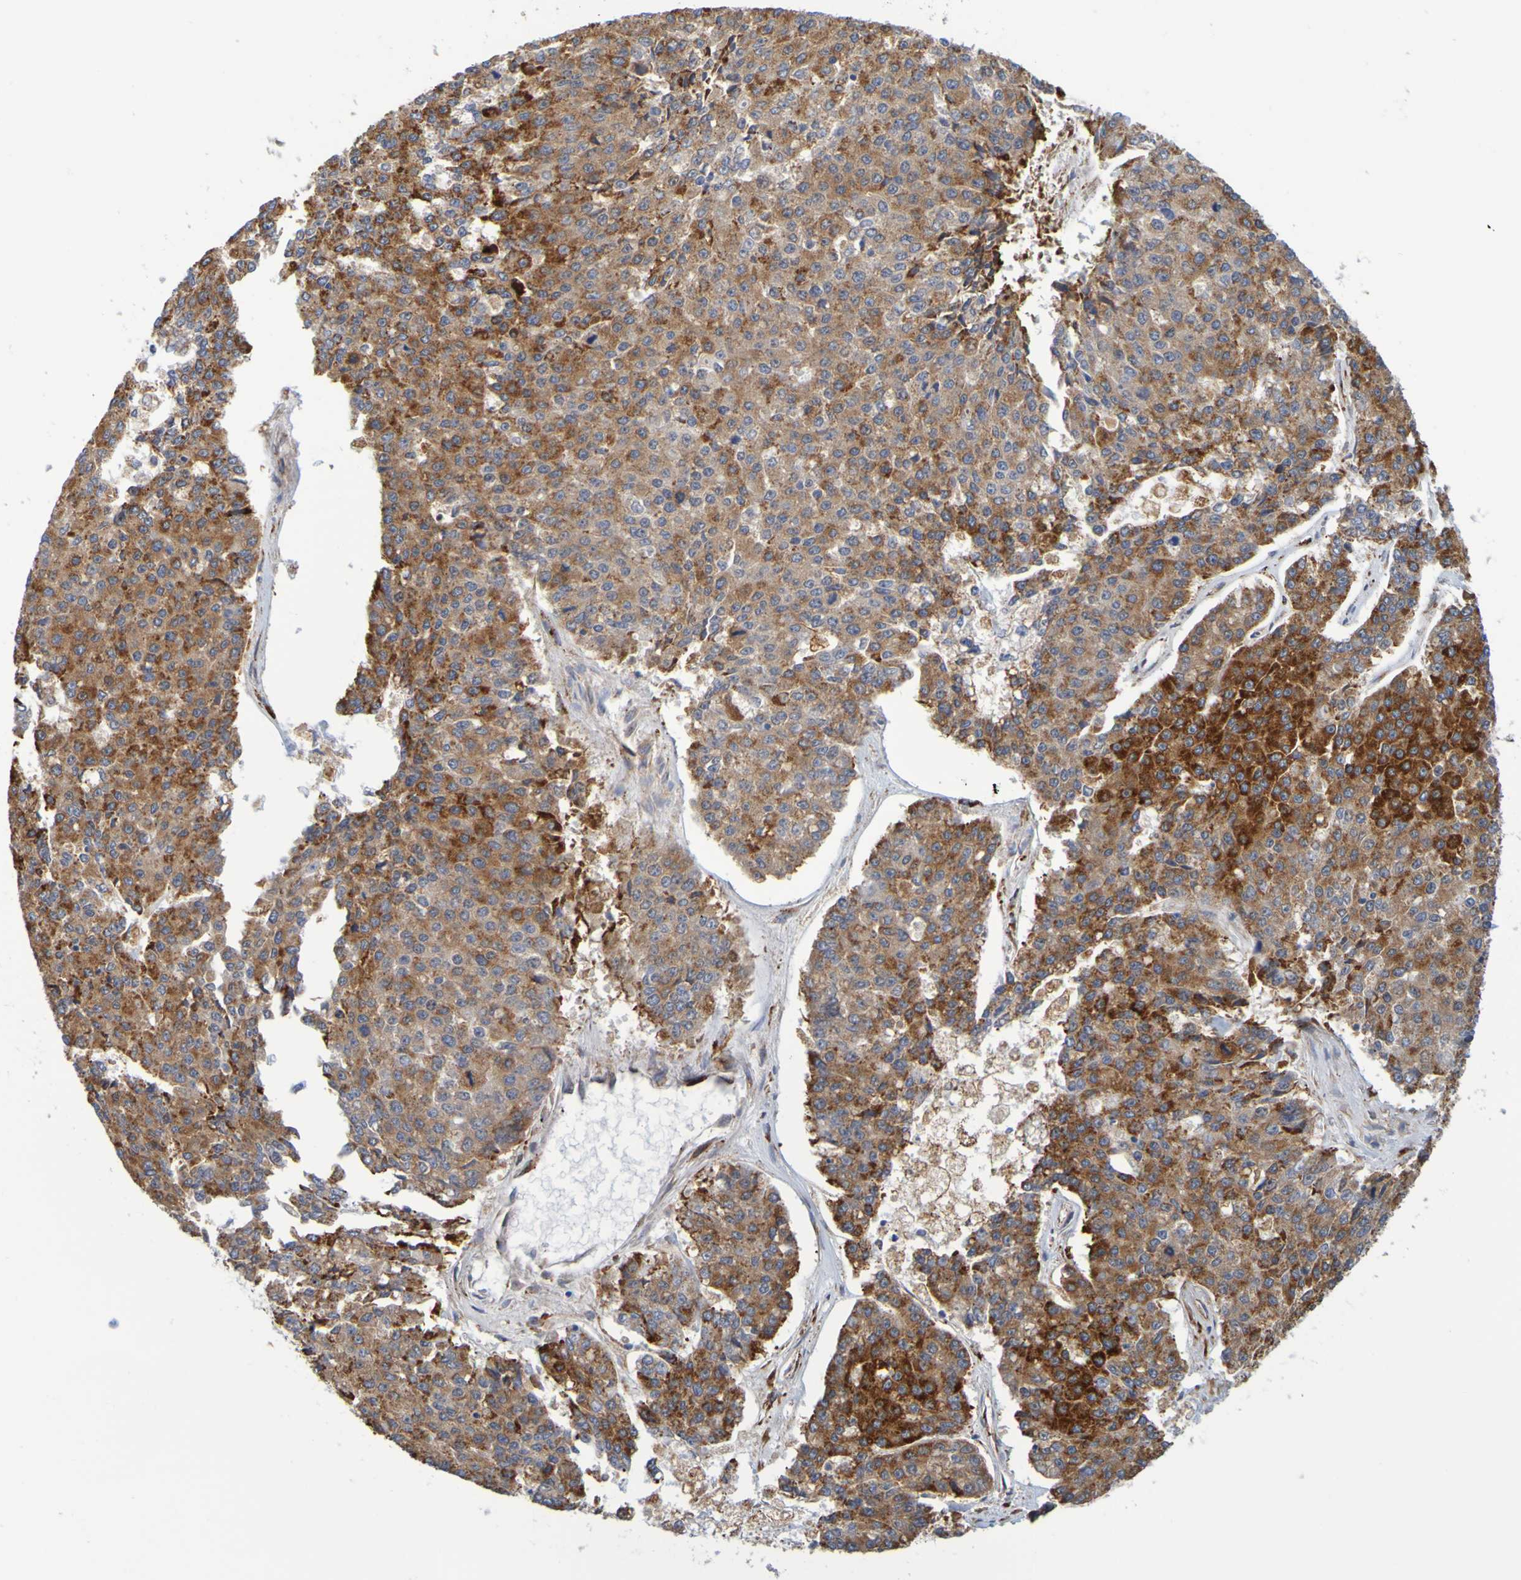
{"staining": {"intensity": "strong", "quantity": "25%-75%", "location": "cytoplasmic/membranous"}, "tissue": "pancreatic cancer", "cell_type": "Tumor cells", "image_type": "cancer", "snomed": [{"axis": "morphology", "description": "Adenocarcinoma, NOS"}, {"axis": "topography", "description": "Pancreas"}], "caption": "Tumor cells show strong cytoplasmic/membranous staining in approximately 25%-75% of cells in pancreatic cancer. Immunohistochemistry stains the protein in brown and the nuclei are stained blue.", "gene": "SIL1", "patient": {"sex": "male", "age": 50}}